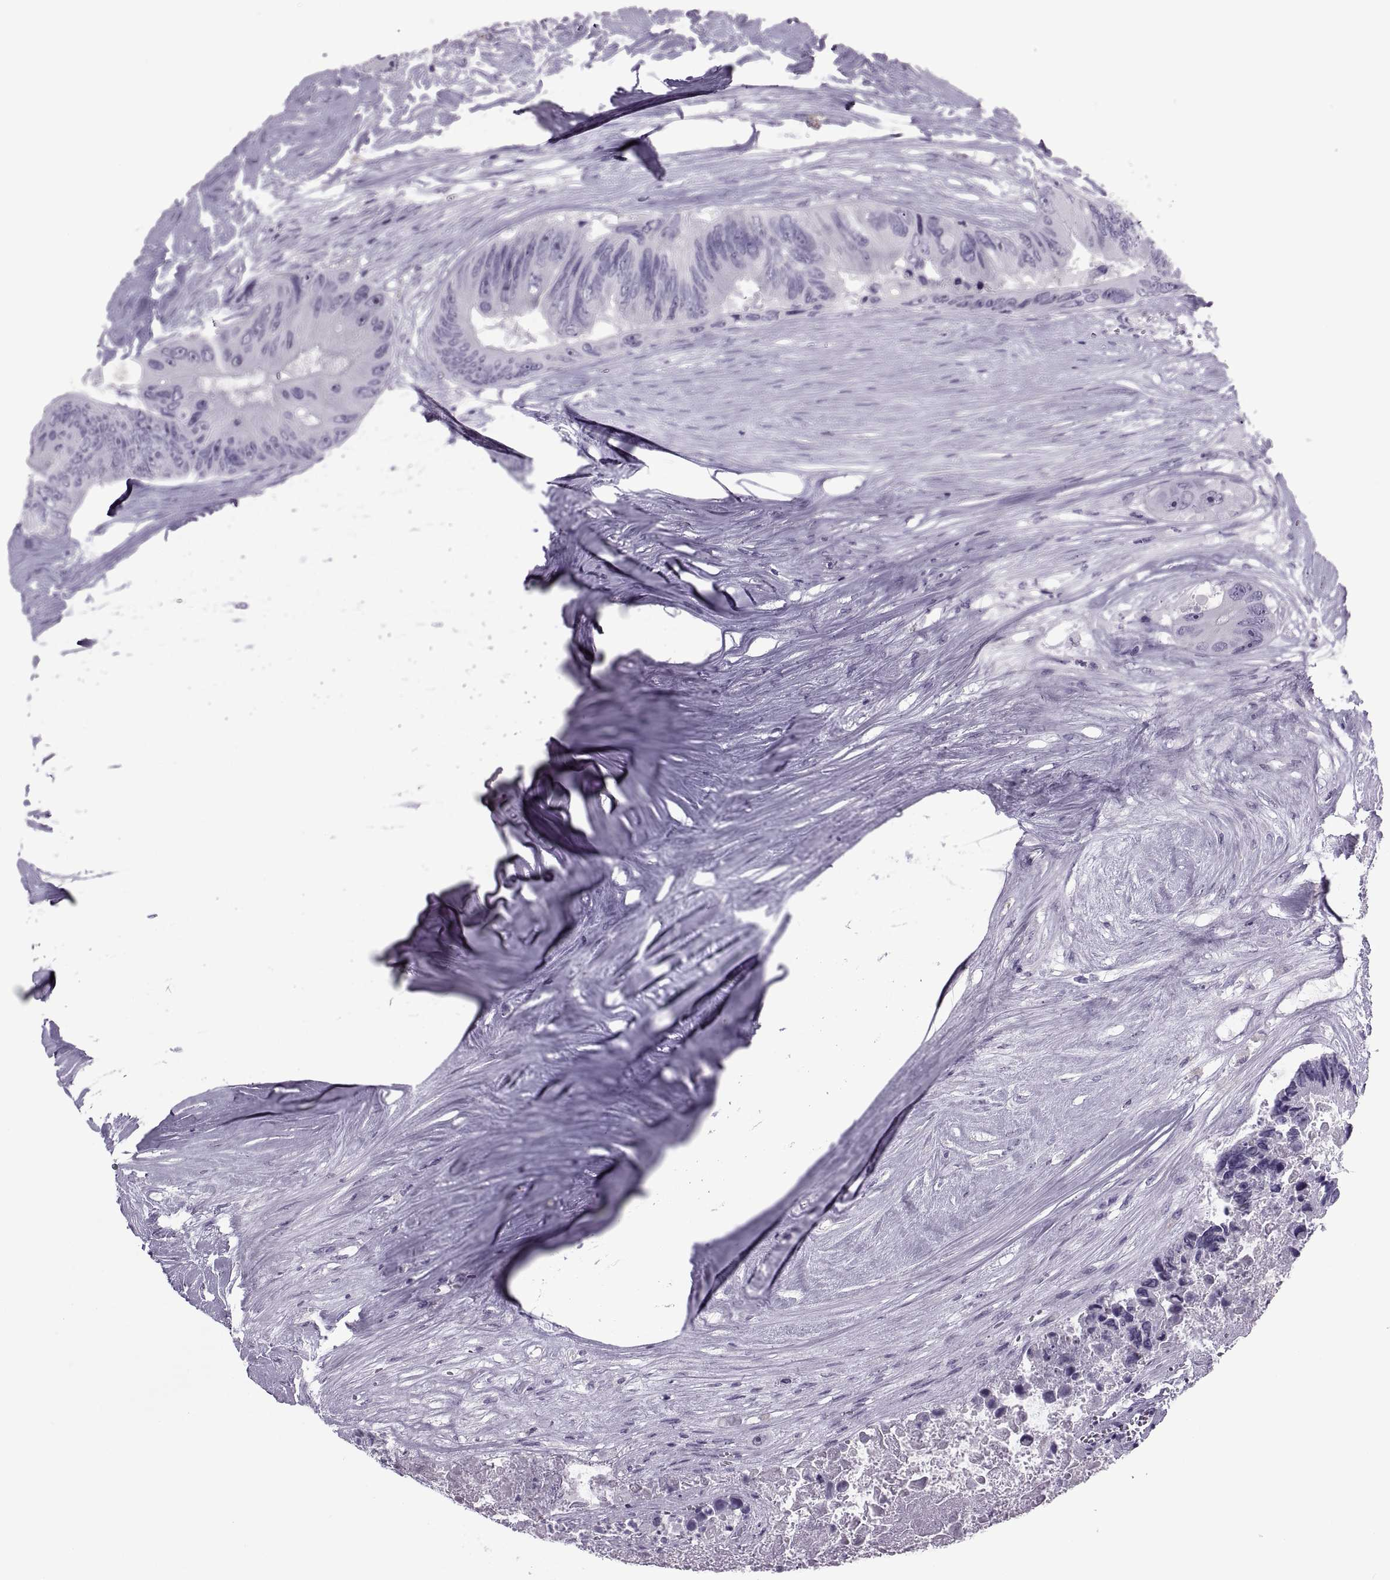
{"staining": {"intensity": "negative", "quantity": "none", "location": "none"}, "tissue": "colorectal cancer", "cell_type": "Tumor cells", "image_type": "cancer", "snomed": [{"axis": "morphology", "description": "Adenocarcinoma, NOS"}, {"axis": "topography", "description": "Colon"}], "caption": "Immunohistochemical staining of human colorectal cancer displays no significant positivity in tumor cells.", "gene": "FAM24A", "patient": {"sex": "female", "age": 48}}